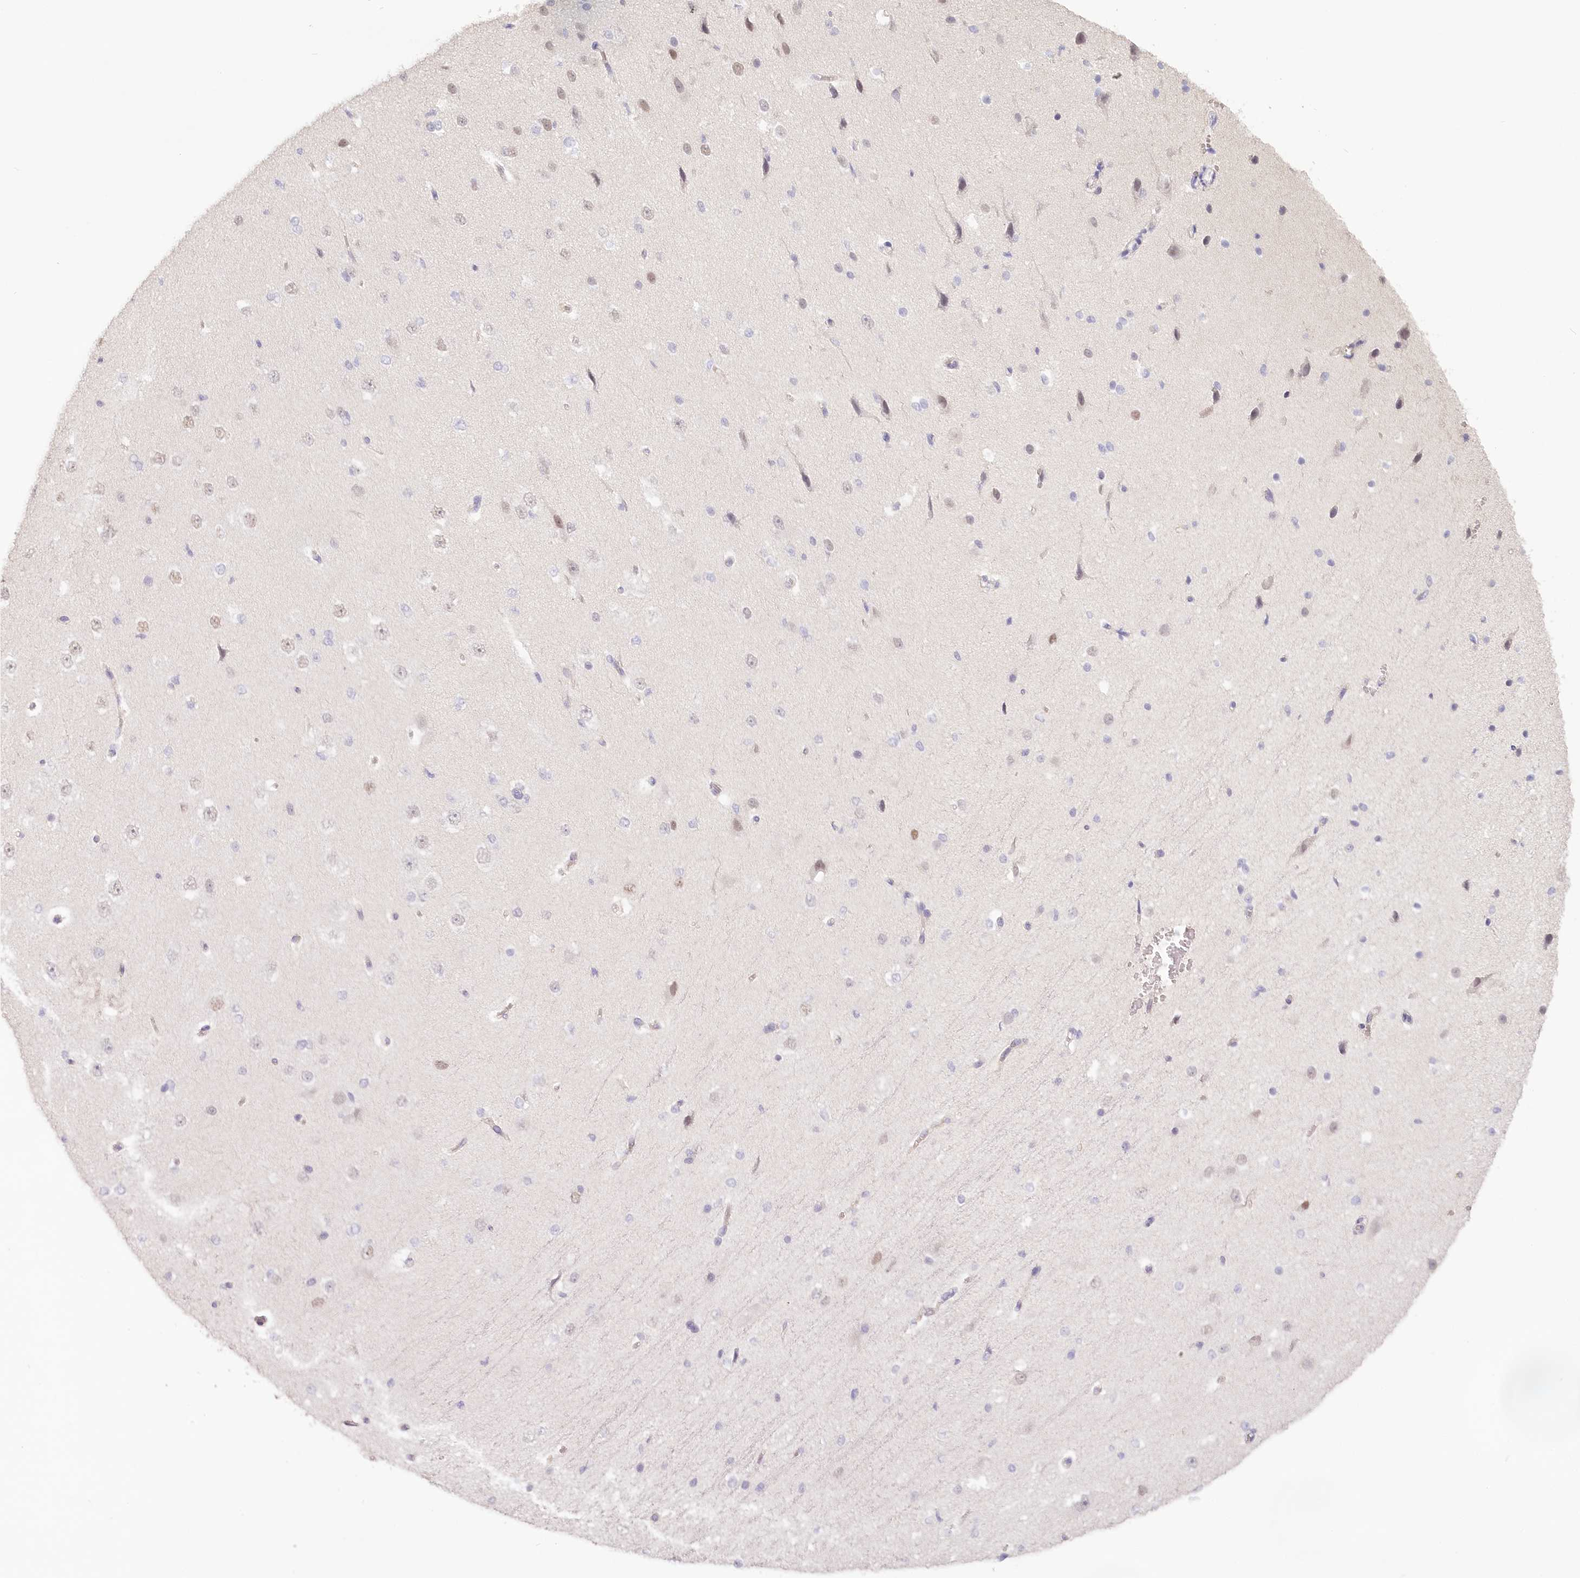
{"staining": {"intensity": "weak", "quantity": "<25%", "location": "cytoplasmic/membranous"}, "tissue": "cerebral cortex", "cell_type": "Endothelial cells", "image_type": "normal", "snomed": [{"axis": "morphology", "description": "Normal tissue, NOS"}, {"axis": "morphology", "description": "Developmental malformation"}, {"axis": "topography", "description": "Cerebral cortex"}], "caption": "Immunohistochemistry (IHC) micrograph of benign cerebral cortex stained for a protein (brown), which shows no expression in endothelial cells.", "gene": "USP11", "patient": {"sex": "female", "age": 30}}